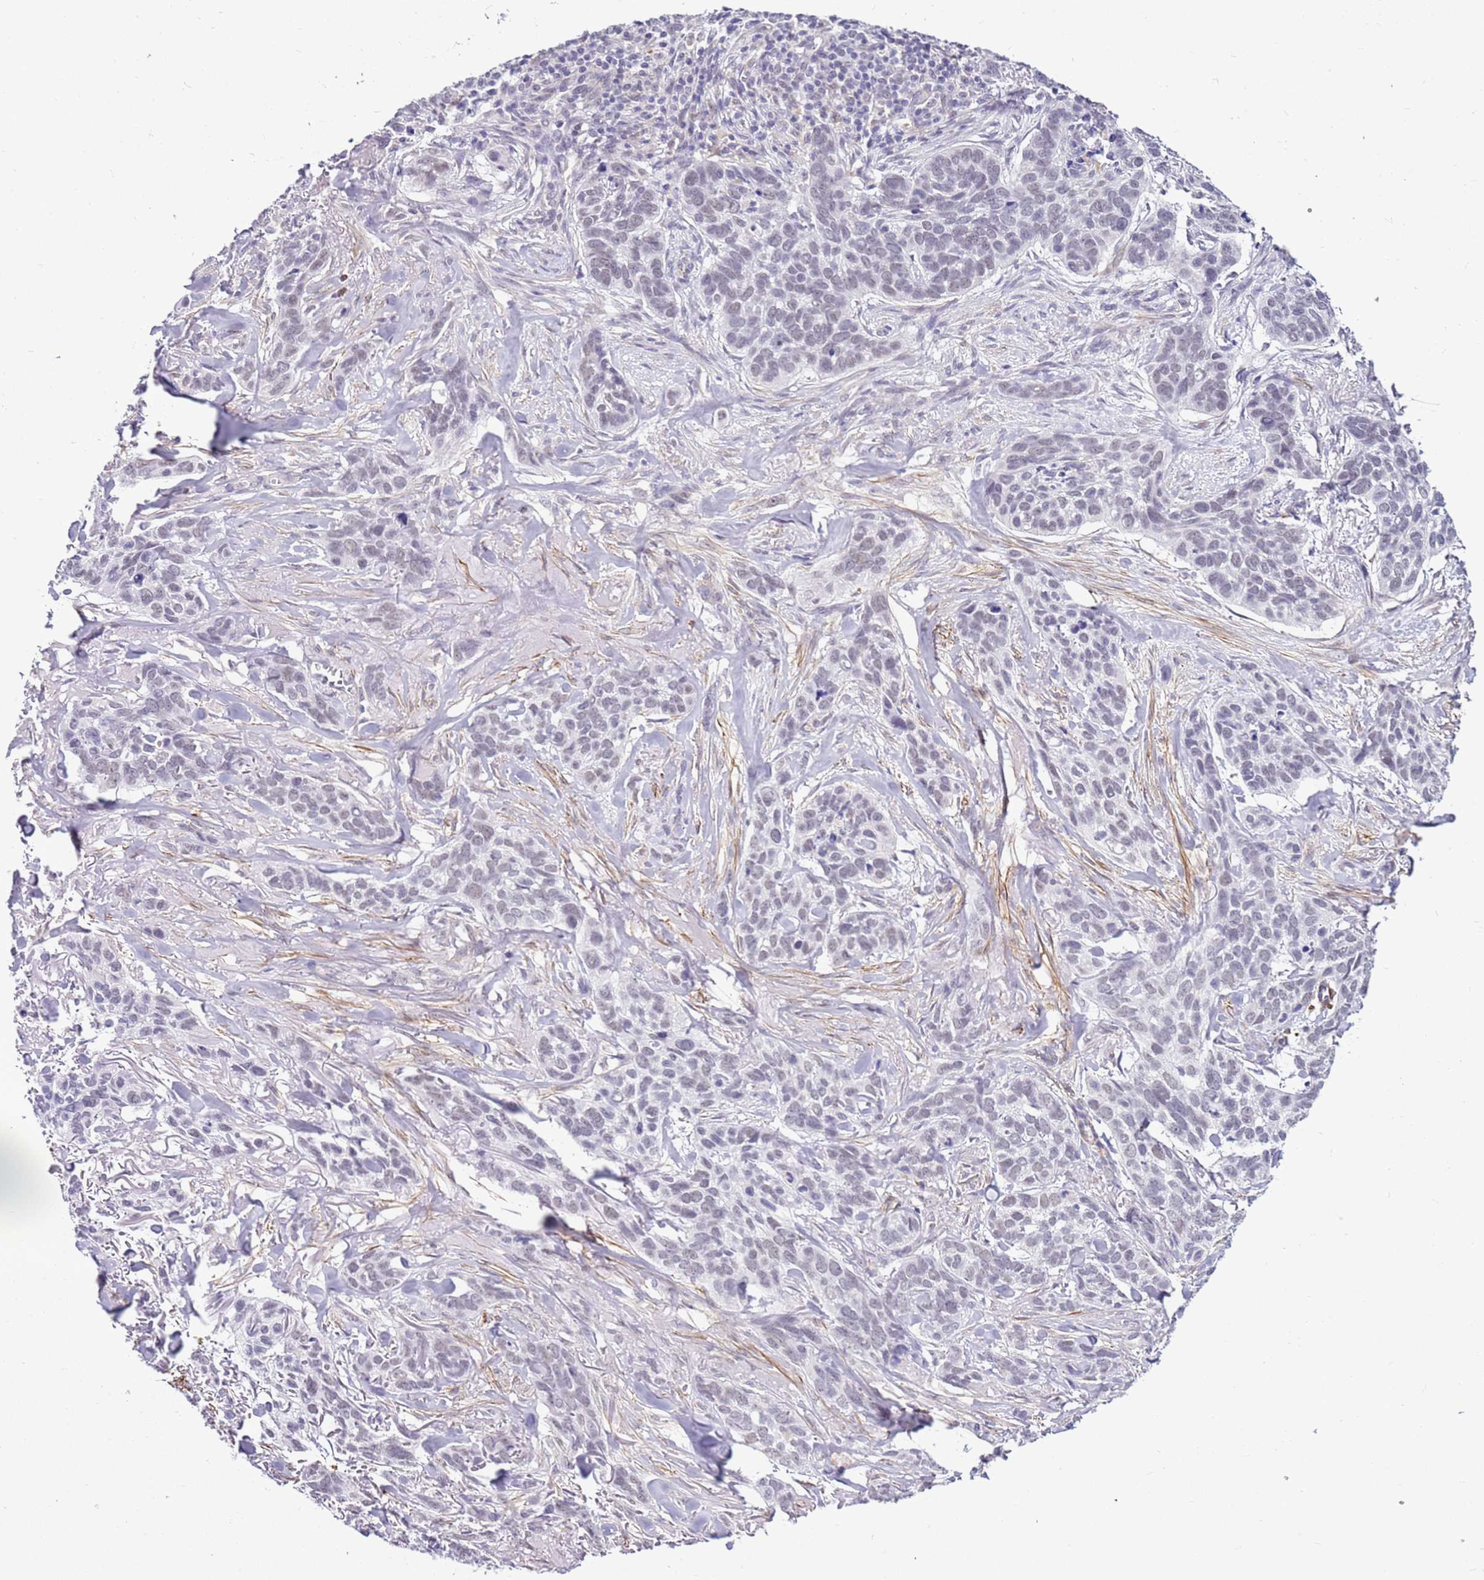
{"staining": {"intensity": "weak", "quantity": "<25%", "location": "nuclear"}, "tissue": "skin cancer", "cell_type": "Tumor cells", "image_type": "cancer", "snomed": [{"axis": "morphology", "description": "Basal cell carcinoma"}, {"axis": "topography", "description": "Skin"}], "caption": "This photomicrograph is of basal cell carcinoma (skin) stained with immunohistochemistry to label a protein in brown with the nuclei are counter-stained blue. There is no positivity in tumor cells.", "gene": "SMIM4", "patient": {"sex": "male", "age": 86}}